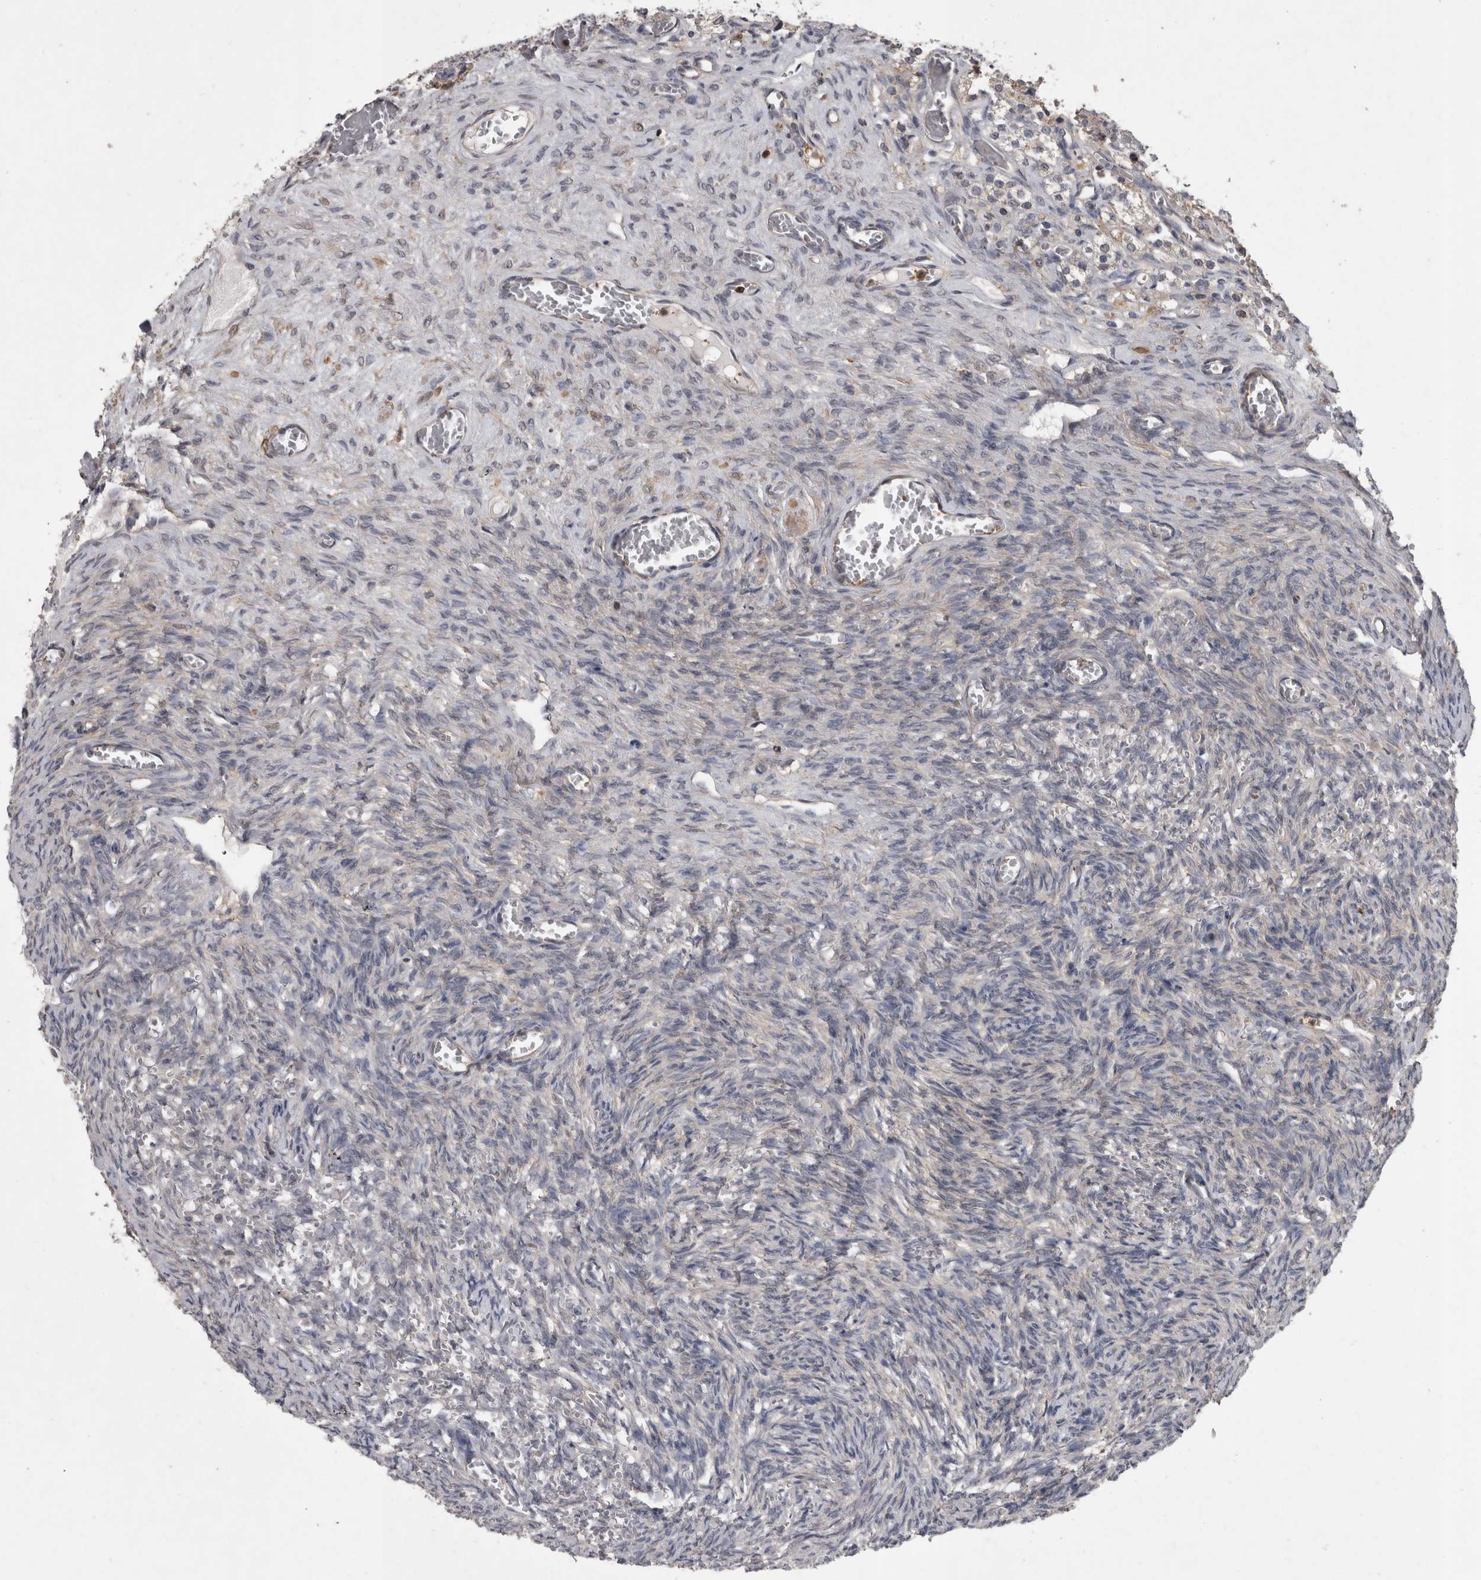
{"staining": {"intensity": "negative", "quantity": "none", "location": "none"}, "tissue": "ovary", "cell_type": "Ovarian stroma cells", "image_type": "normal", "snomed": [{"axis": "morphology", "description": "Normal tissue, NOS"}, {"axis": "topography", "description": "Ovary"}], "caption": "A photomicrograph of ovary stained for a protein exhibits no brown staining in ovarian stroma cells. (DAB immunohistochemistry, high magnification).", "gene": "SPATA48", "patient": {"sex": "female", "age": 27}}